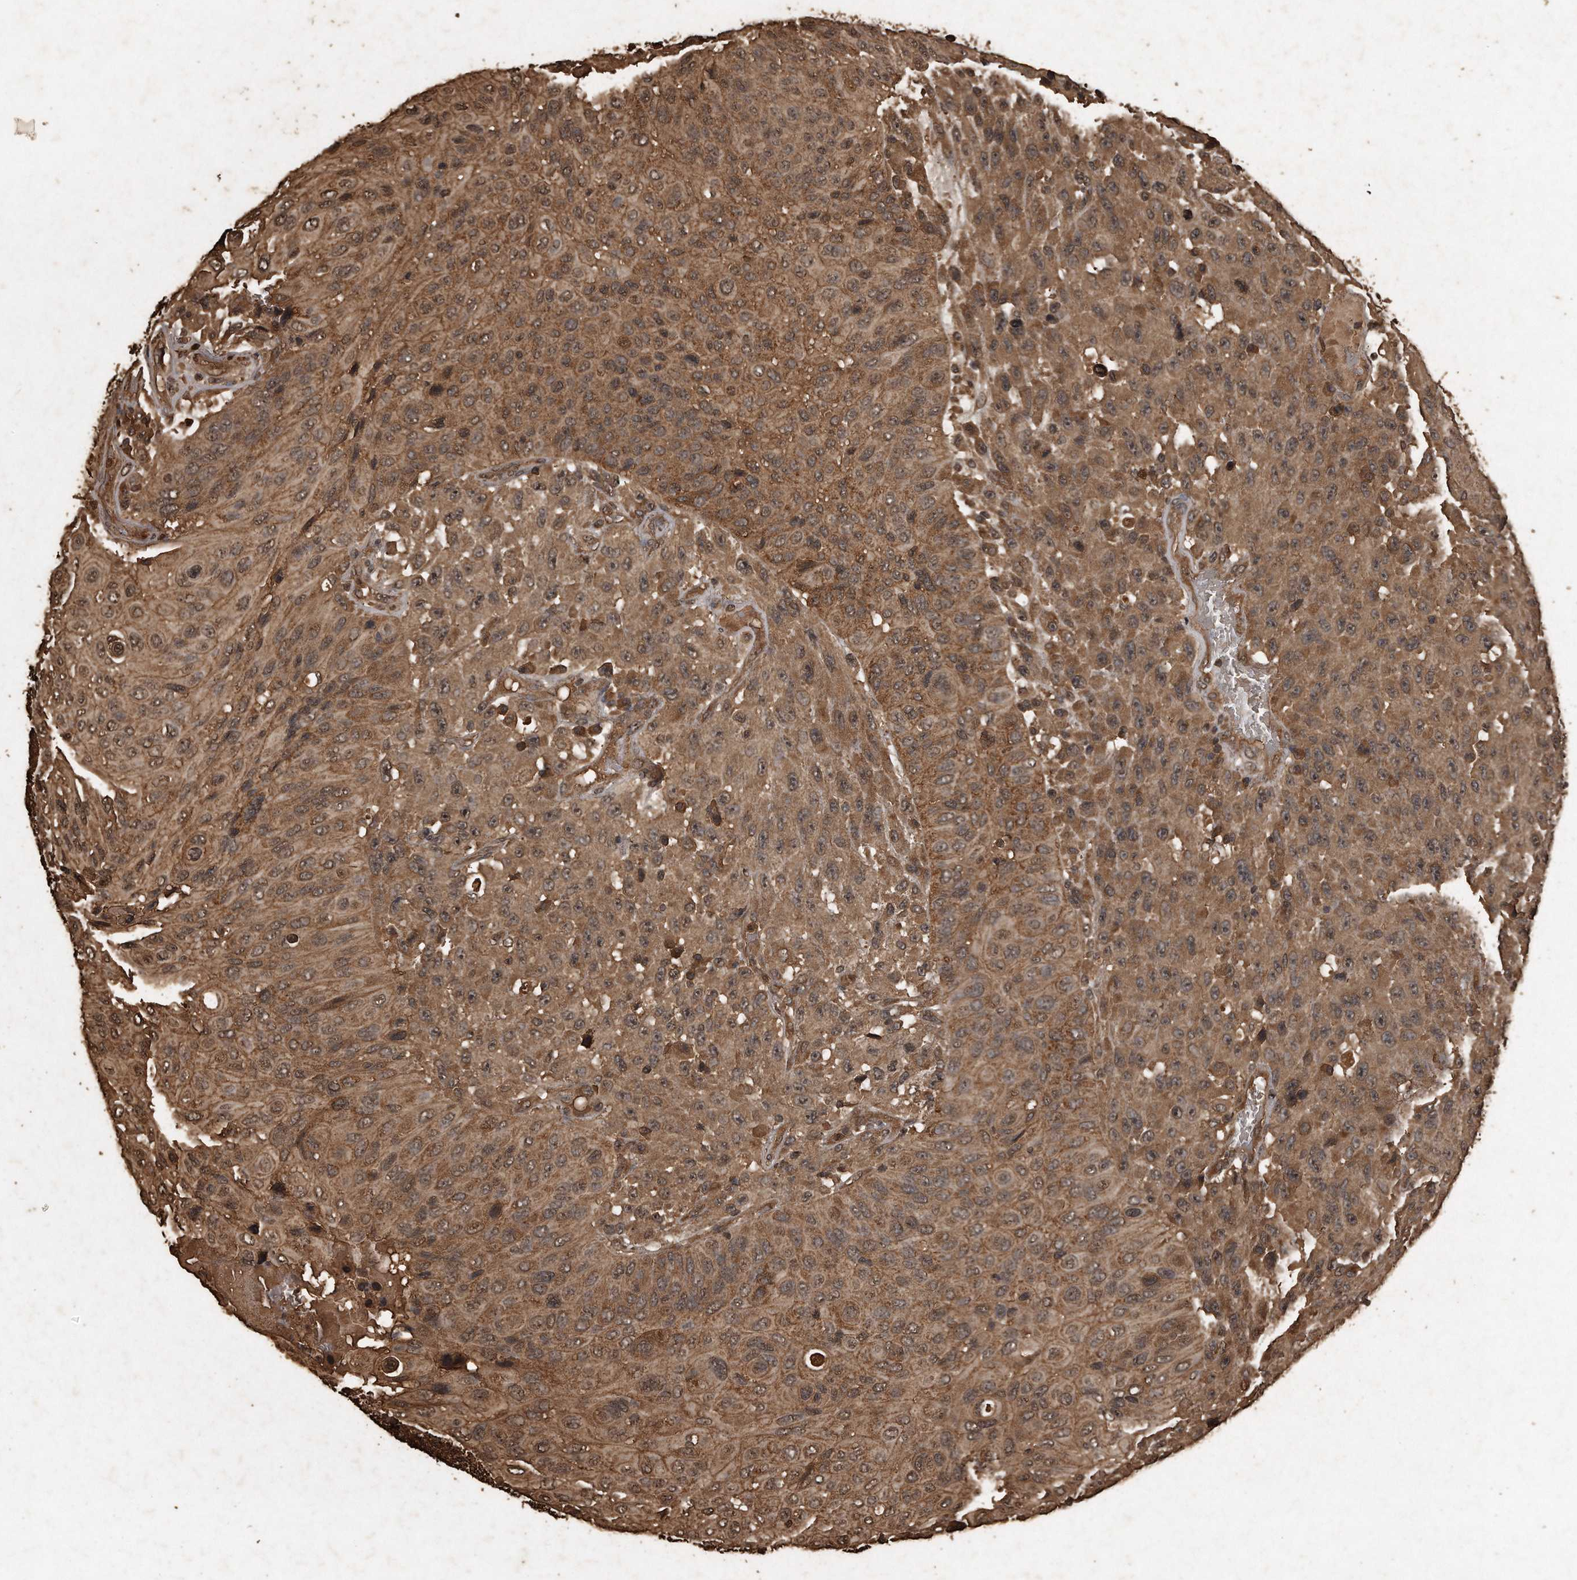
{"staining": {"intensity": "moderate", "quantity": ">75%", "location": "cytoplasmic/membranous"}, "tissue": "urothelial cancer", "cell_type": "Tumor cells", "image_type": "cancer", "snomed": [{"axis": "morphology", "description": "Urothelial carcinoma, High grade"}, {"axis": "topography", "description": "Urinary bladder"}], "caption": "Moderate cytoplasmic/membranous expression for a protein is appreciated in approximately >75% of tumor cells of urothelial cancer using immunohistochemistry (IHC).", "gene": "CFLAR", "patient": {"sex": "male", "age": 66}}